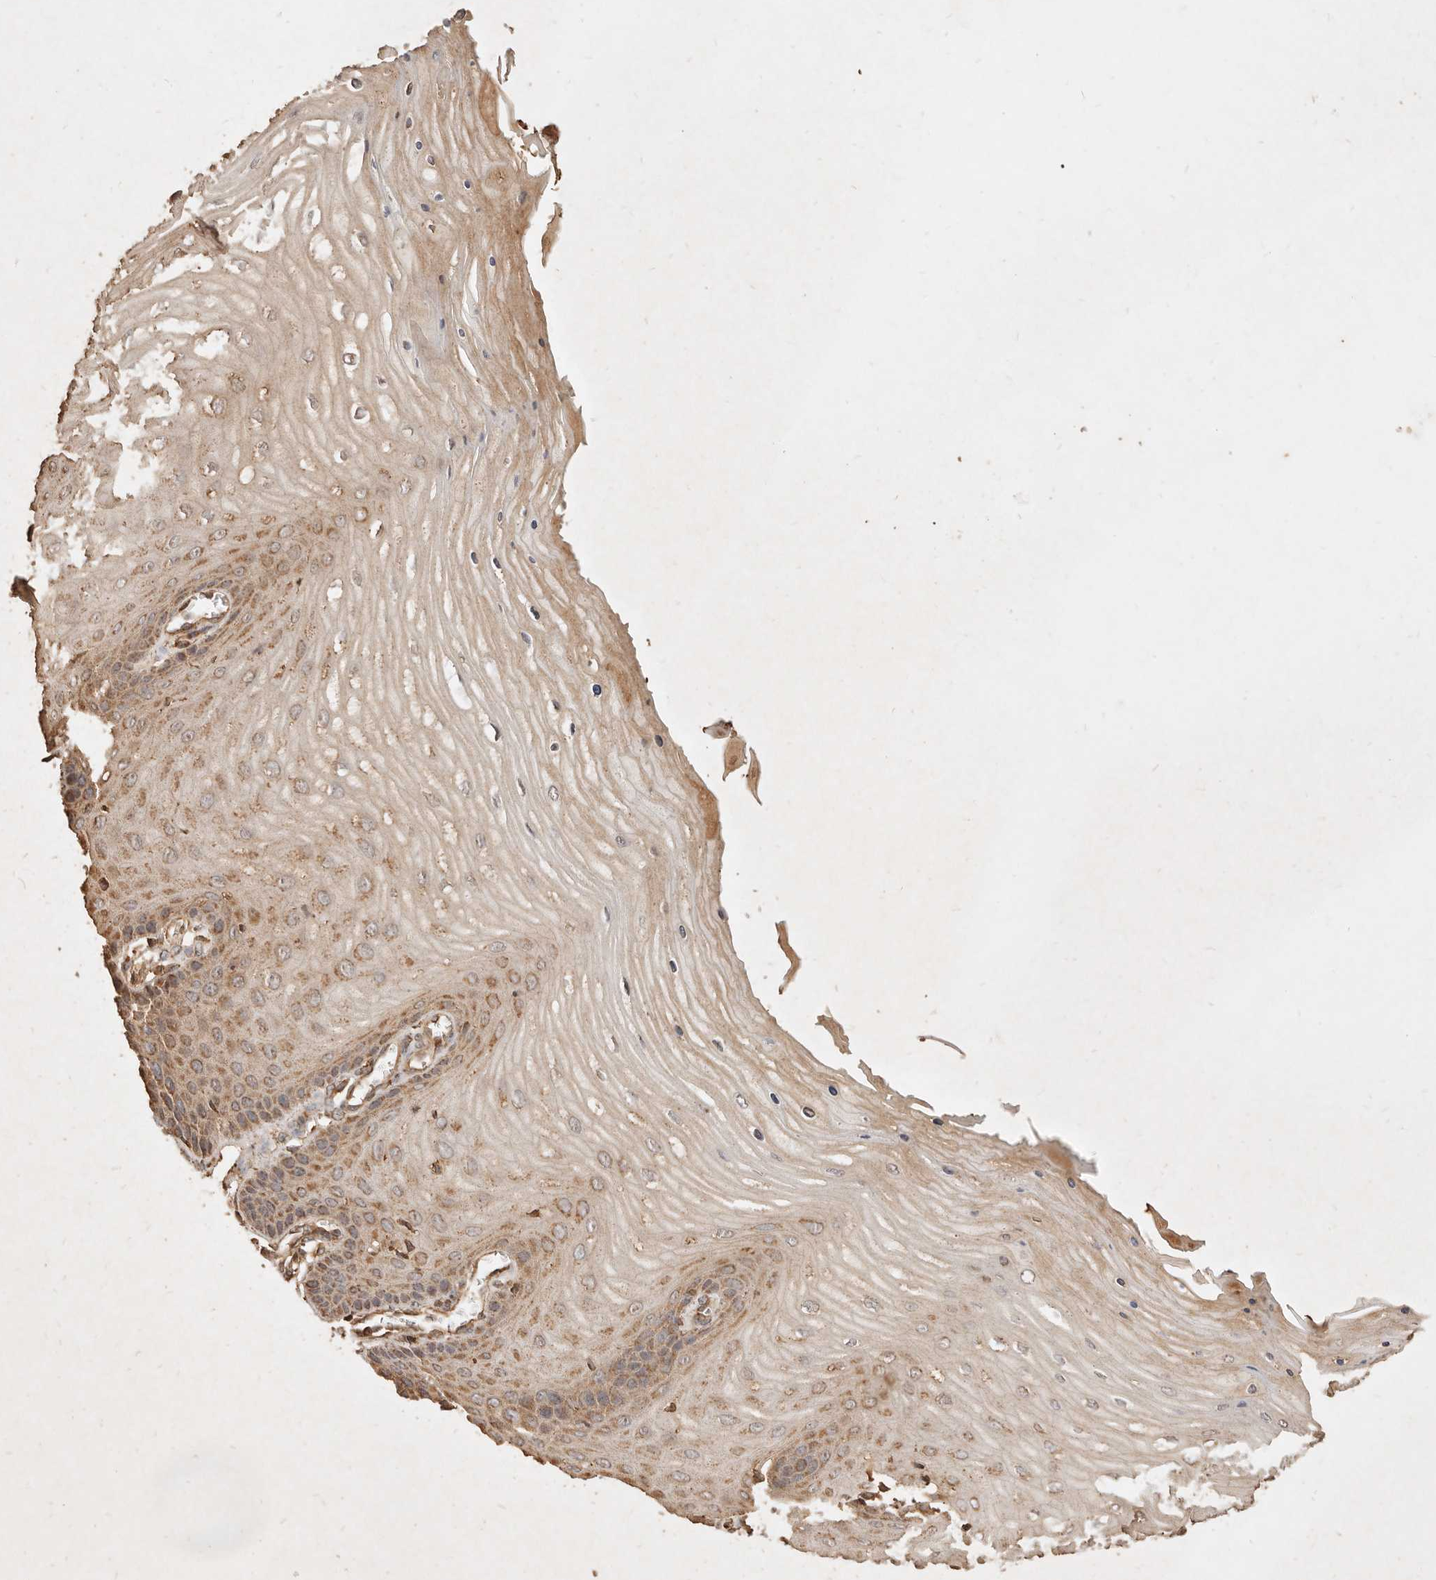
{"staining": {"intensity": "moderate", "quantity": ">75%", "location": "cytoplasmic/membranous"}, "tissue": "cervix", "cell_type": "Glandular cells", "image_type": "normal", "snomed": [{"axis": "morphology", "description": "Normal tissue, NOS"}, {"axis": "topography", "description": "Cervix"}], "caption": "Unremarkable cervix demonstrates moderate cytoplasmic/membranous staining in approximately >75% of glandular cells.", "gene": "FAM180B", "patient": {"sex": "female", "age": 55}}